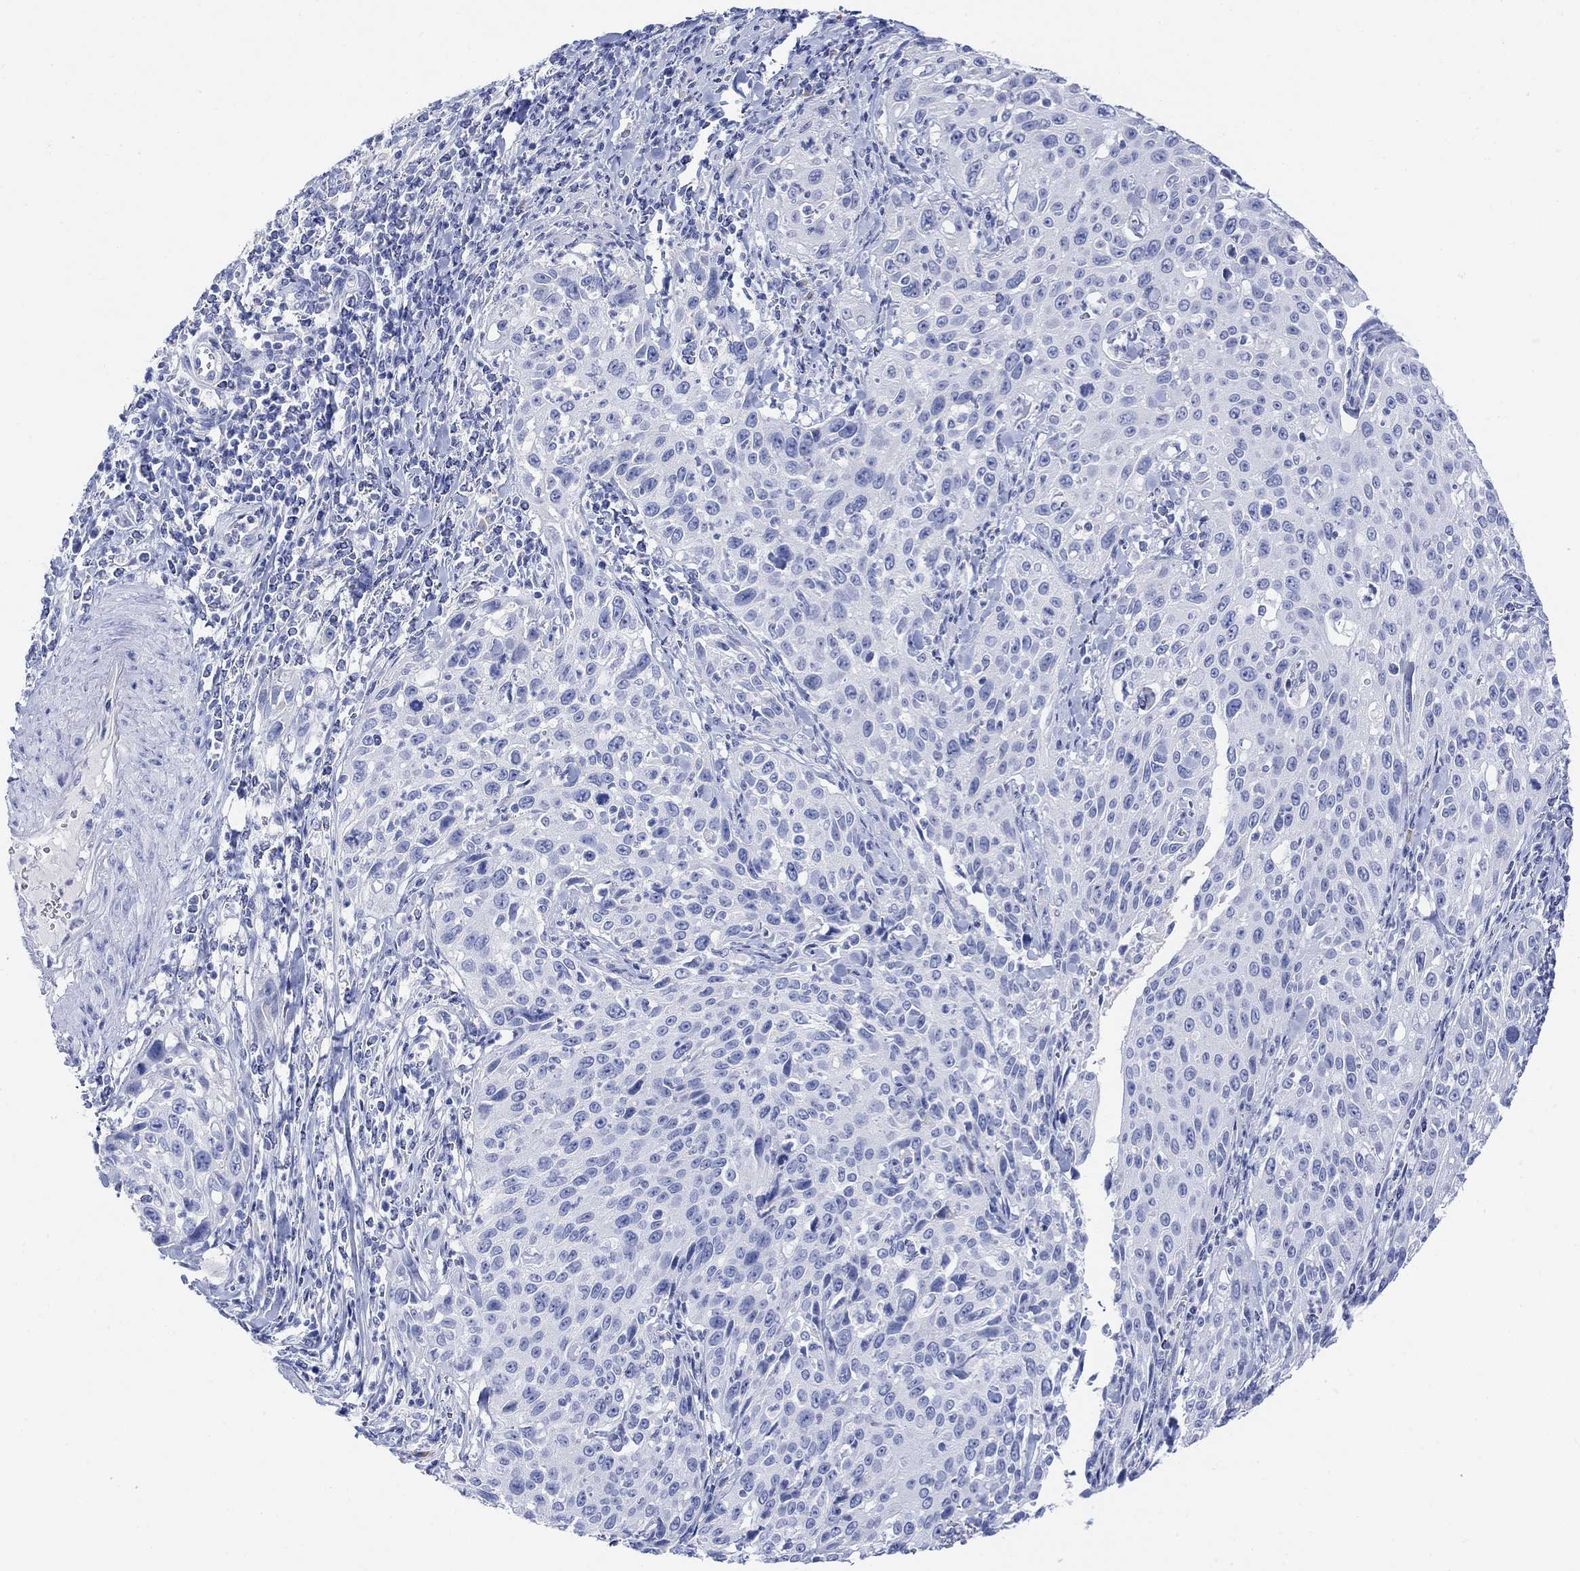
{"staining": {"intensity": "negative", "quantity": "none", "location": "none"}, "tissue": "cervical cancer", "cell_type": "Tumor cells", "image_type": "cancer", "snomed": [{"axis": "morphology", "description": "Squamous cell carcinoma, NOS"}, {"axis": "topography", "description": "Cervix"}], "caption": "Immunohistochemistry (IHC) histopathology image of neoplastic tissue: cervical cancer (squamous cell carcinoma) stained with DAB demonstrates no significant protein positivity in tumor cells.", "gene": "GNG13", "patient": {"sex": "female", "age": 26}}